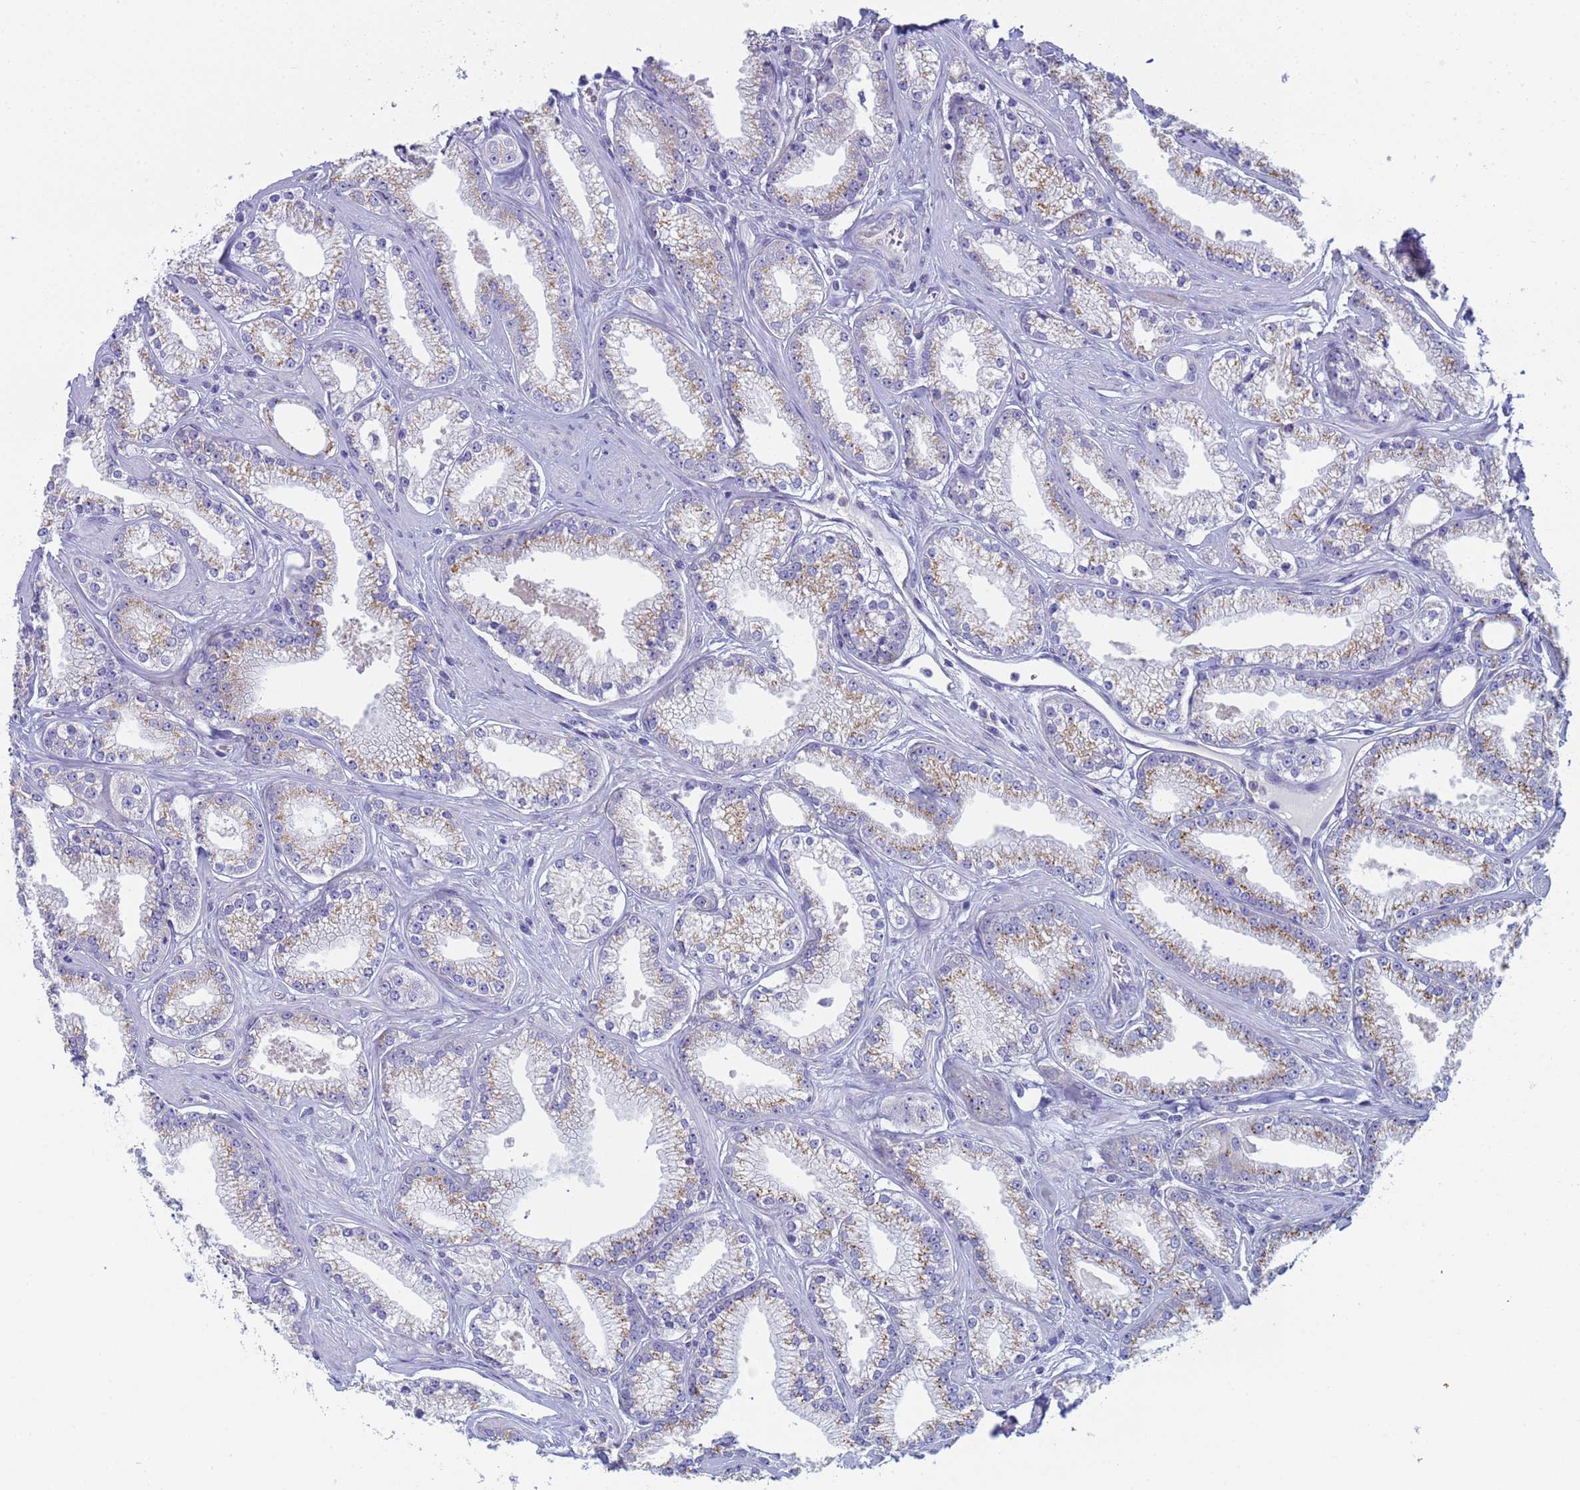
{"staining": {"intensity": "weak", "quantity": "25%-75%", "location": "cytoplasmic/membranous"}, "tissue": "prostate cancer", "cell_type": "Tumor cells", "image_type": "cancer", "snomed": [{"axis": "morphology", "description": "Adenocarcinoma, High grade"}, {"axis": "topography", "description": "Prostate"}], "caption": "Immunohistochemical staining of human prostate cancer (adenocarcinoma (high-grade)) shows low levels of weak cytoplasmic/membranous protein staining in approximately 25%-75% of tumor cells.", "gene": "CR1", "patient": {"sex": "male", "age": 67}}